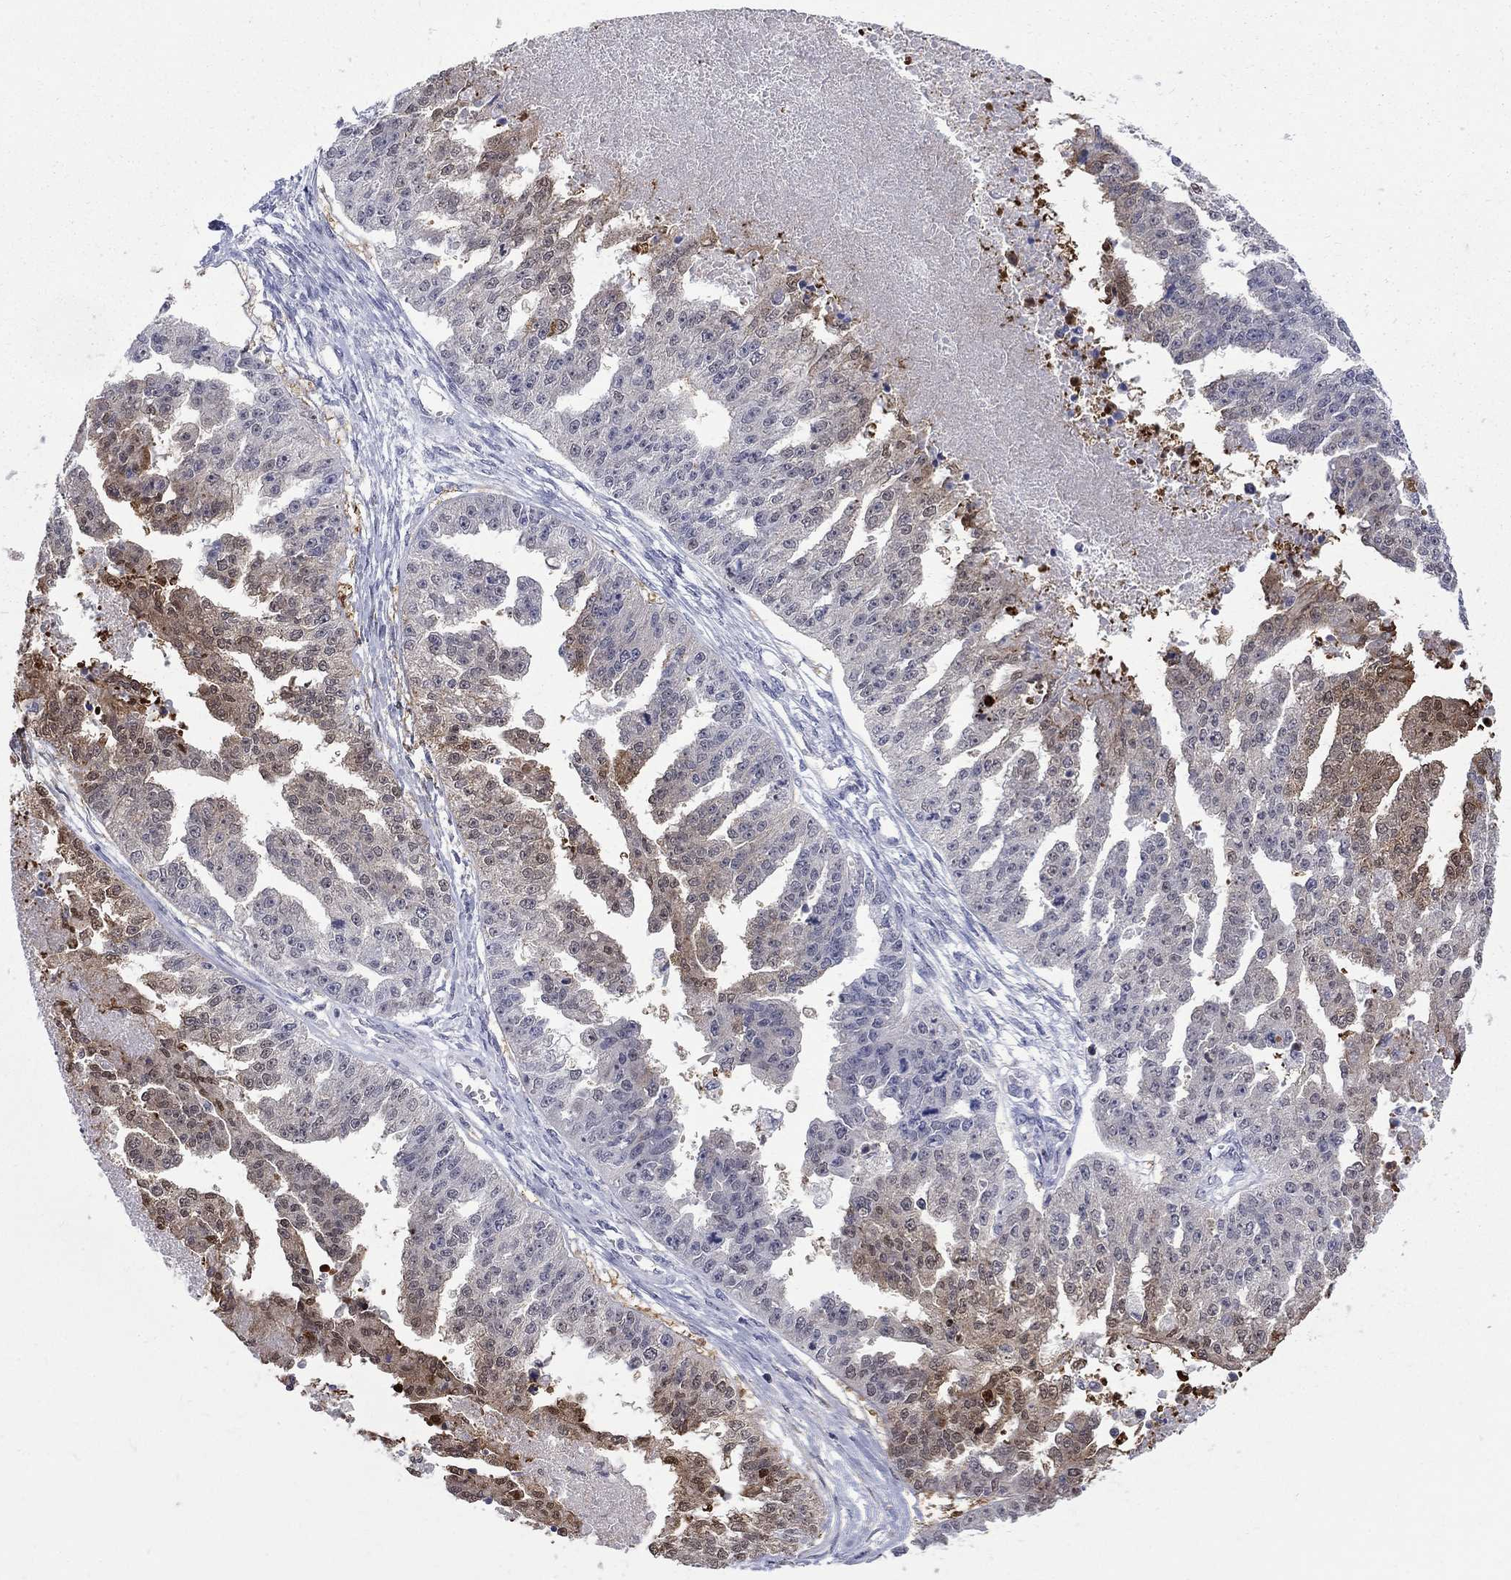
{"staining": {"intensity": "moderate", "quantity": "25%-75%", "location": "cytoplasmic/membranous"}, "tissue": "ovarian cancer", "cell_type": "Tumor cells", "image_type": "cancer", "snomed": [{"axis": "morphology", "description": "Cystadenocarcinoma, serous, NOS"}, {"axis": "topography", "description": "Ovary"}], "caption": "There is medium levels of moderate cytoplasmic/membranous expression in tumor cells of ovarian serous cystadenocarcinoma, as demonstrated by immunohistochemical staining (brown color).", "gene": "HKDC1", "patient": {"sex": "female", "age": 58}}